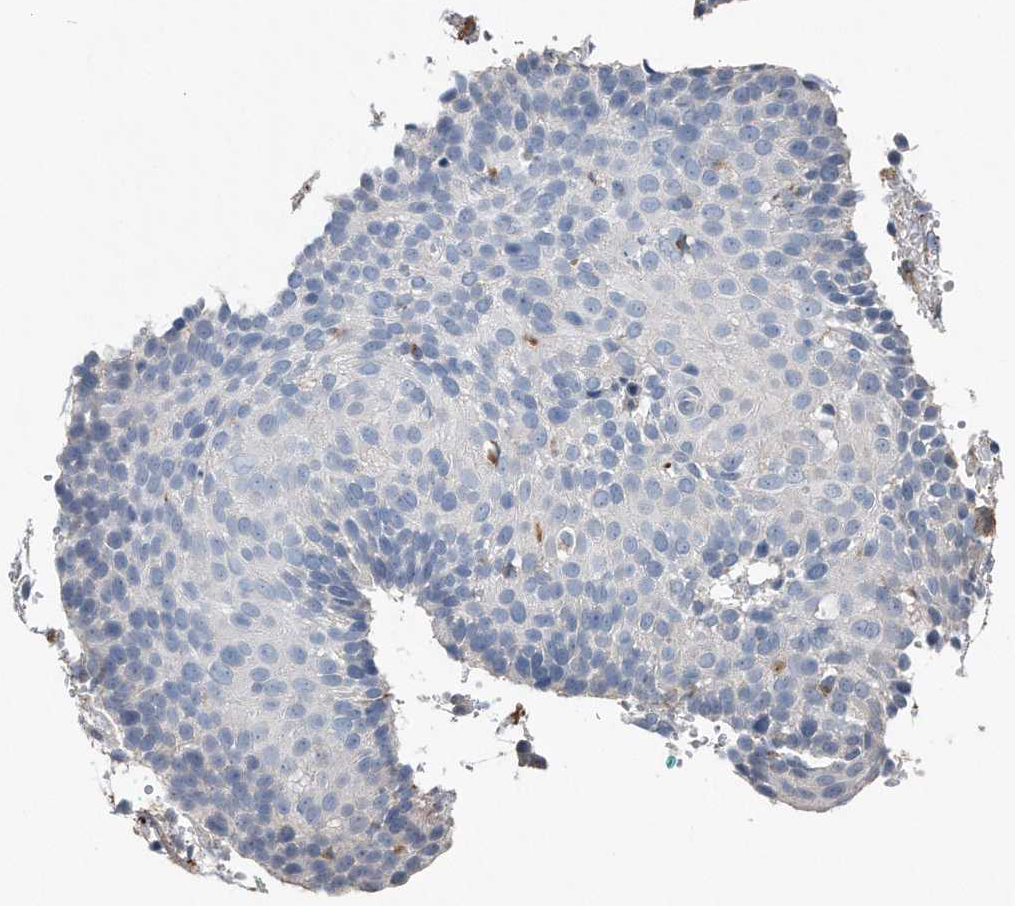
{"staining": {"intensity": "negative", "quantity": "none", "location": "none"}, "tissue": "cervical cancer", "cell_type": "Tumor cells", "image_type": "cancer", "snomed": [{"axis": "morphology", "description": "Squamous cell carcinoma, NOS"}, {"axis": "topography", "description": "Cervix"}], "caption": "The immunohistochemistry image has no significant positivity in tumor cells of squamous cell carcinoma (cervical) tissue.", "gene": "ZNF772", "patient": {"sex": "female", "age": 74}}